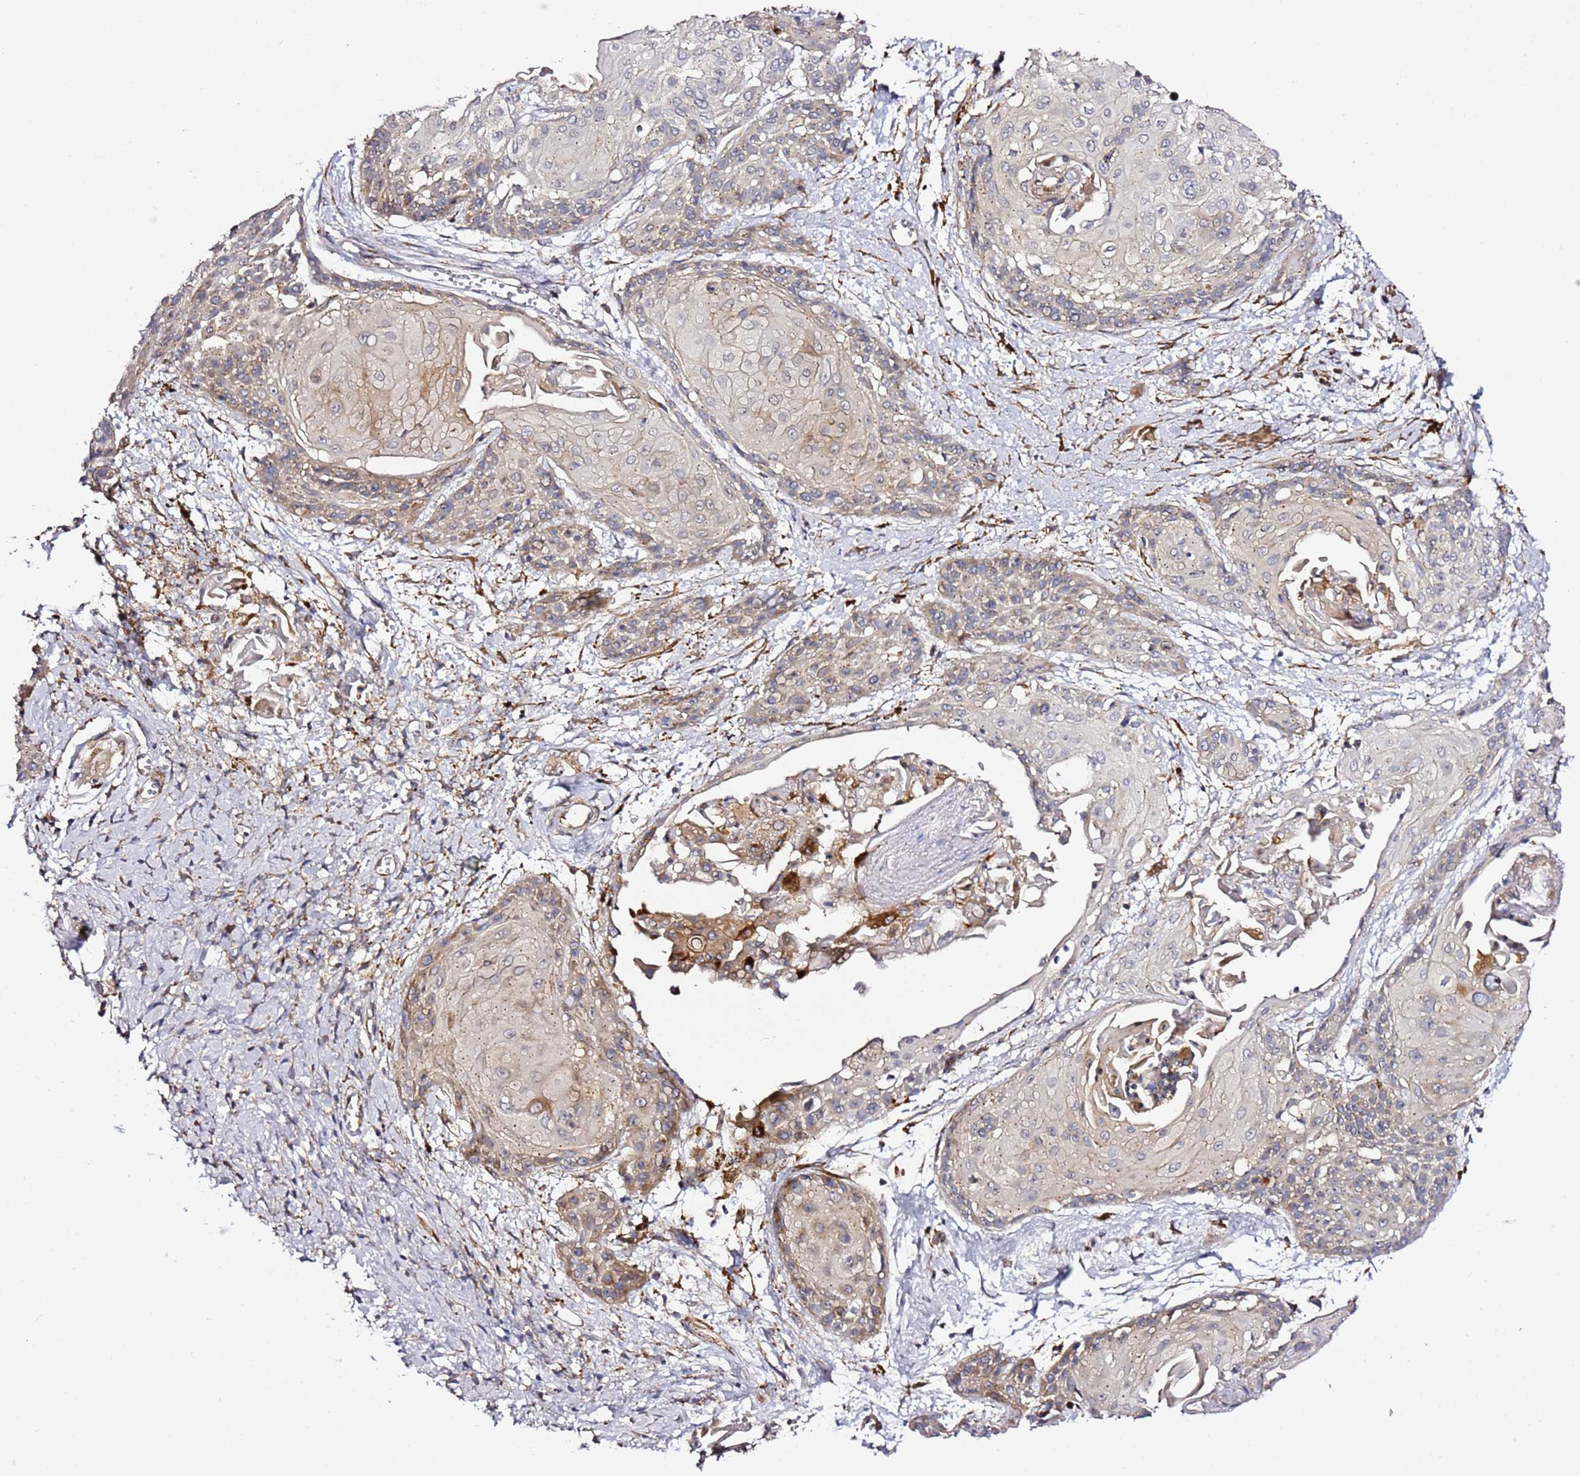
{"staining": {"intensity": "weak", "quantity": "<25%", "location": "cytoplasmic/membranous"}, "tissue": "cervical cancer", "cell_type": "Tumor cells", "image_type": "cancer", "snomed": [{"axis": "morphology", "description": "Squamous cell carcinoma, NOS"}, {"axis": "topography", "description": "Cervix"}], "caption": "Immunohistochemical staining of cervical cancer shows no significant staining in tumor cells. (Immunohistochemistry (ihc), brightfield microscopy, high magnification).", "gene": "PVRIG", "patient": {"sex": "female", "age": 57}}